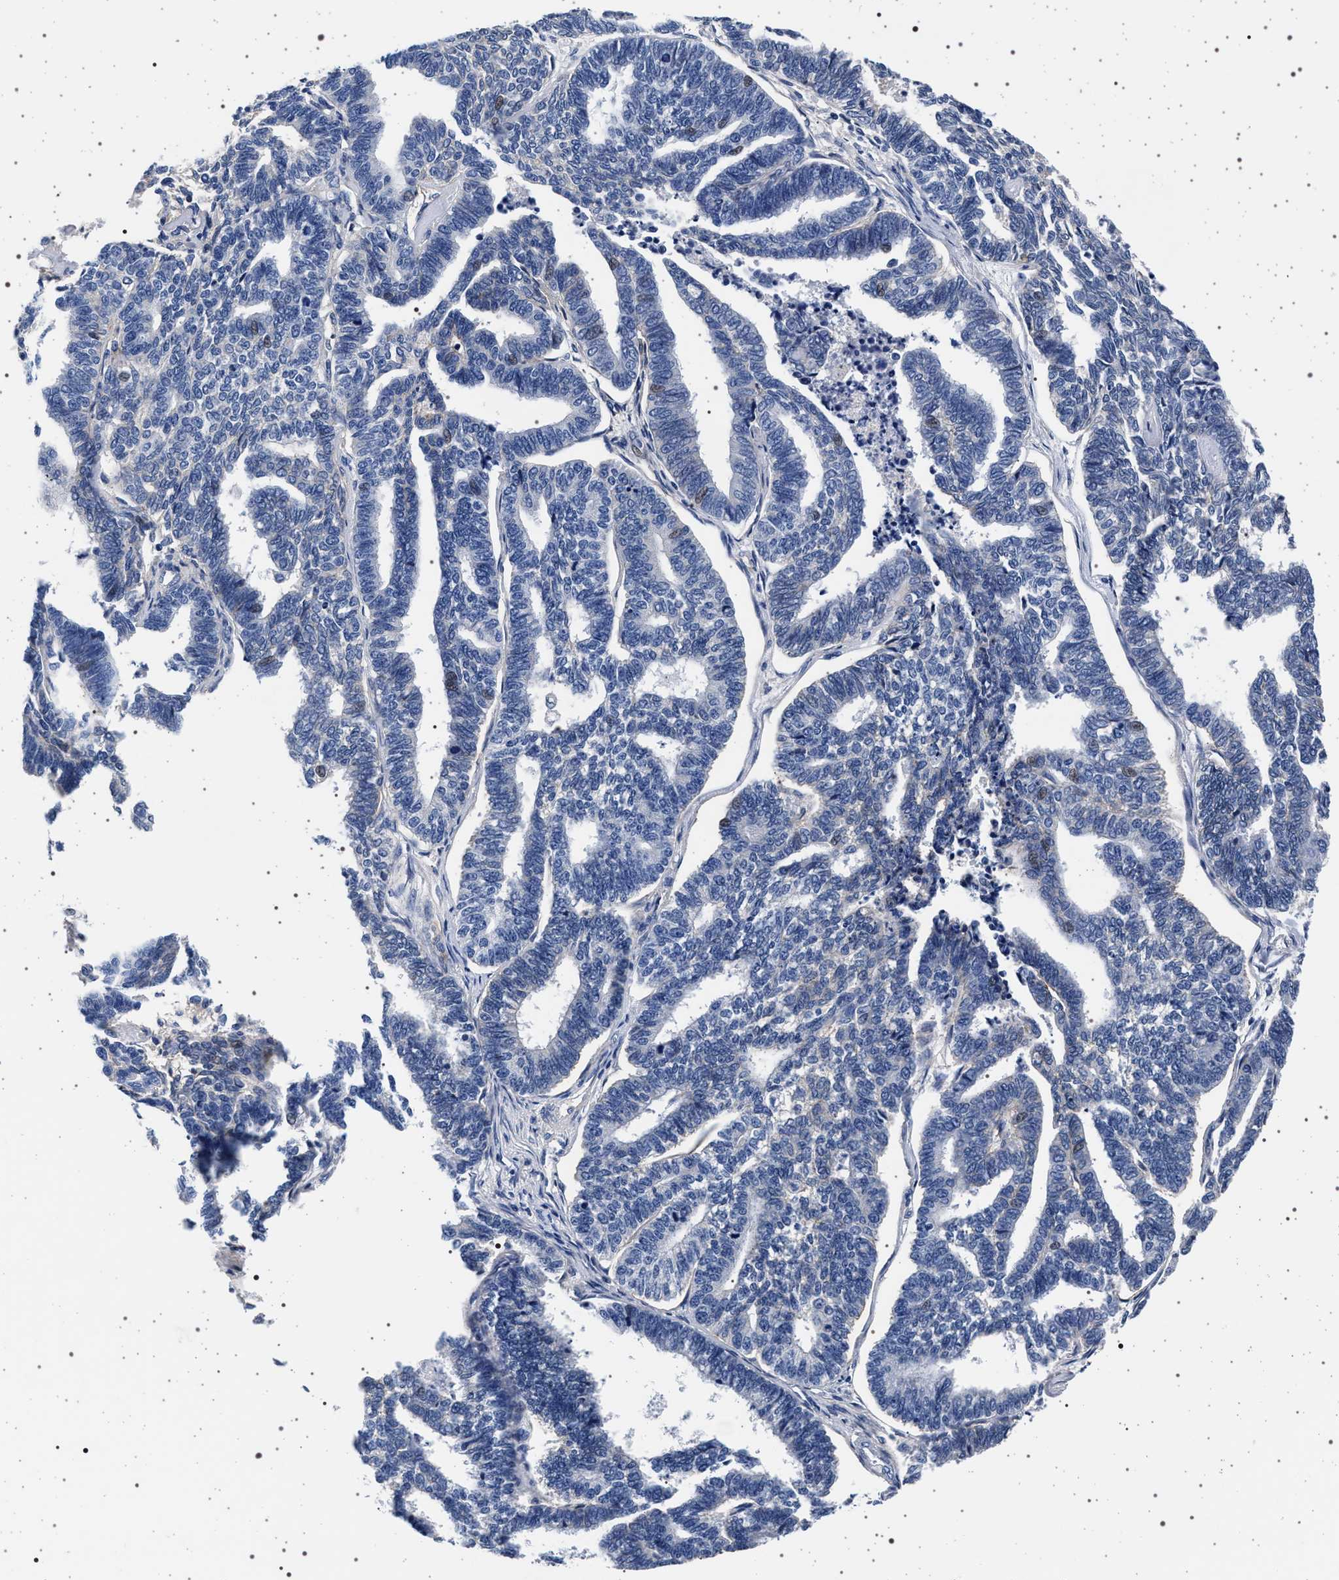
{"staining": {"intensity": "negative", "quantity": "none", "location": "none"}, "tissue": "endometrial cancer", "cell_type": "Tumor cells", "image_type": "cancer", "snomed": [{"axis": "morphology", "description": "Adenocarcinoma, NOS"}, {"axis": "topography", "description": "Endometrium"}], "caption": "This is an IHC photomicrograph of human endometrial cancer (adenocarcinoma). There is no positivity in tumor cells.", "gene": "SLC9A1", "patient": {"sex": "female", "age": 70}}